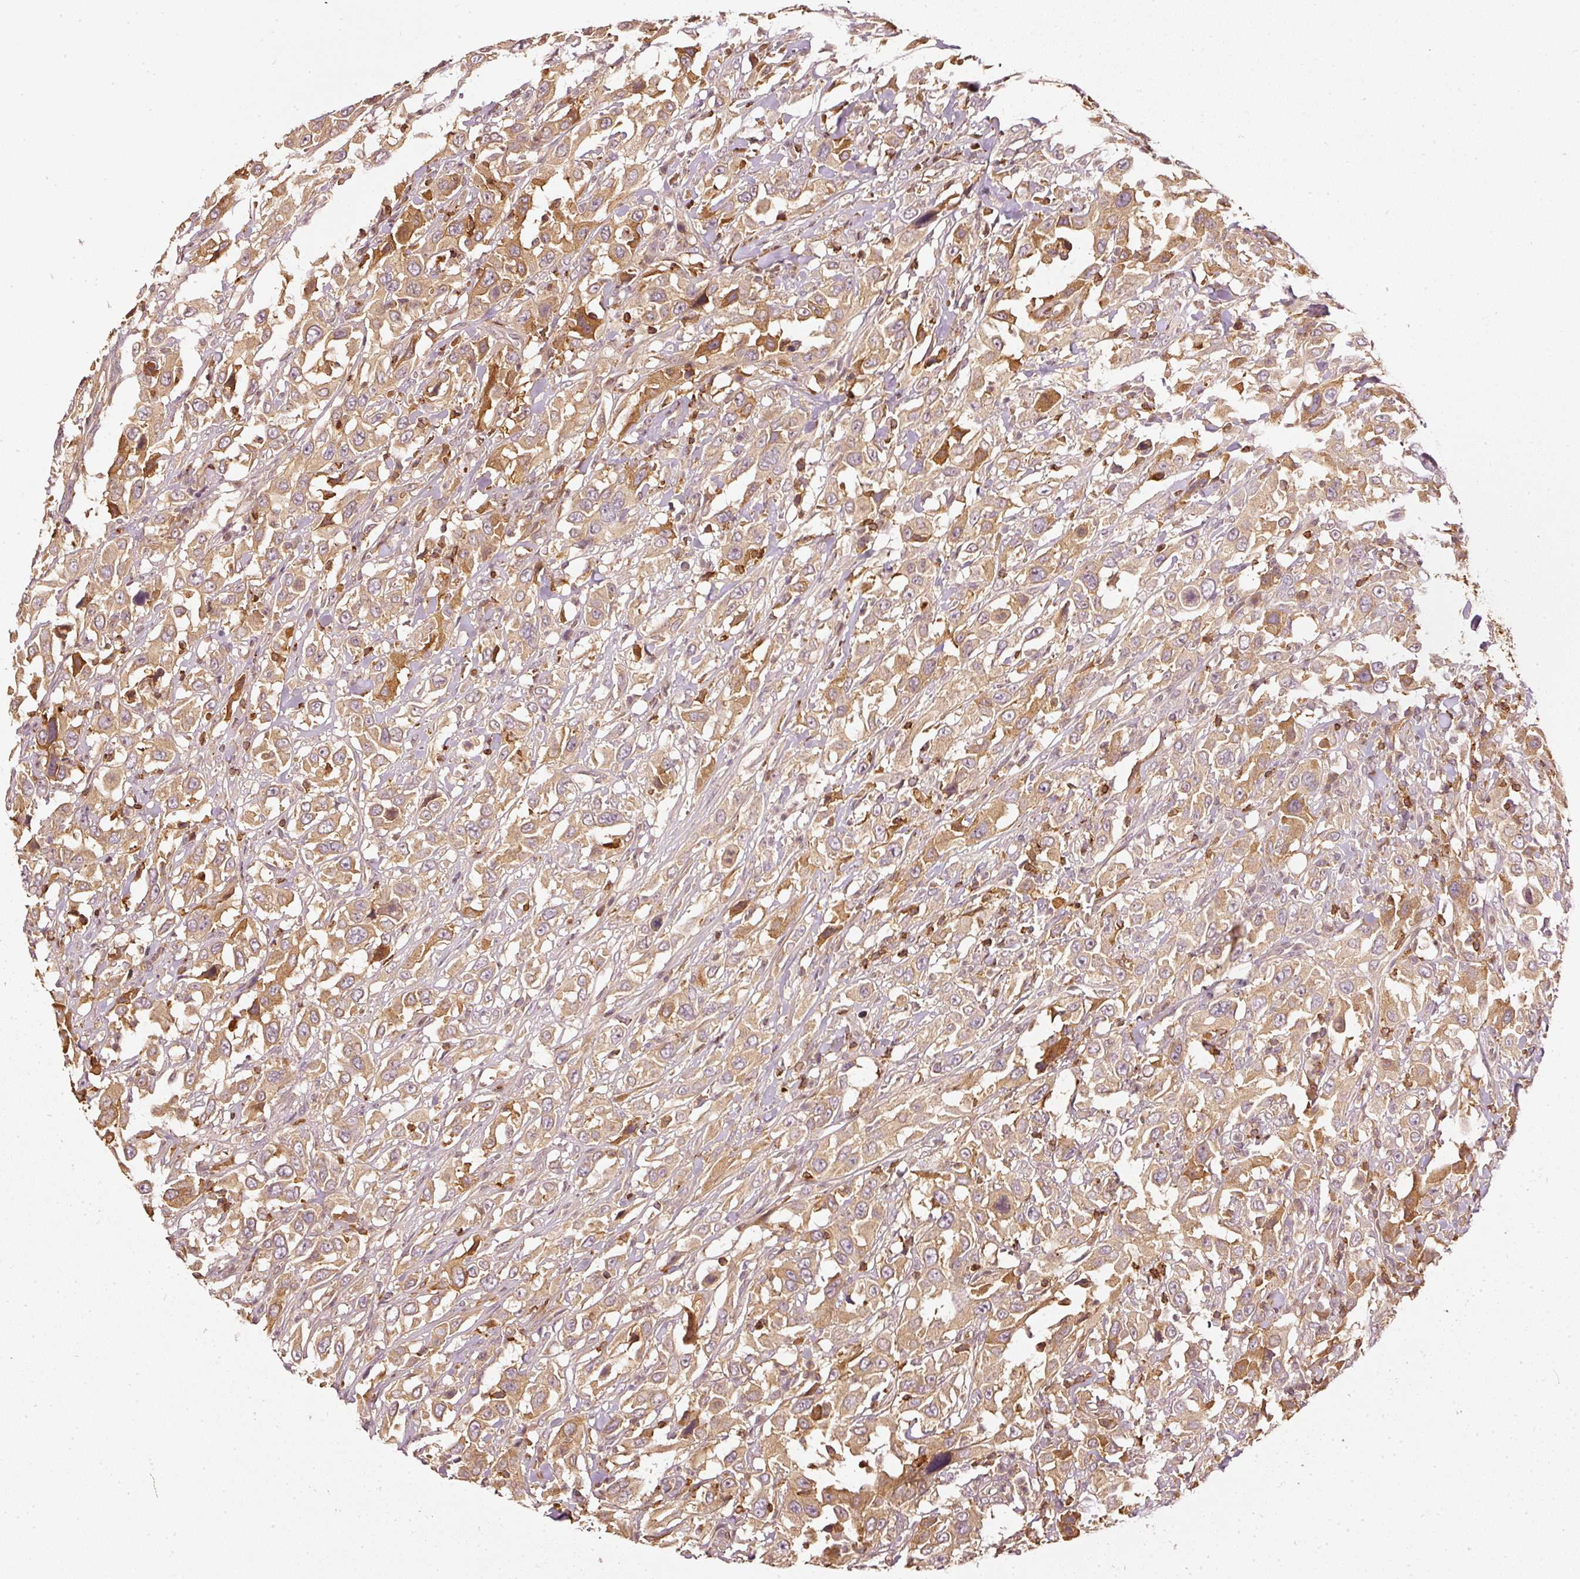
{"staining": {"intensity": "moderate", "quantity": ">75%", "location": "cytoplasmic/membranous"}, "tissue": "urothelial cancer", "cell_type": "Tumor cells", "image_type": "cancer", "snomed": [{"axis": "morphology", "description": "Urothelial carcinoma, High grade"}, {"axis": "topography", "description": "Urinary bladder"}], "caption": "DAB immunohistochemical staining of urothelial carcinoma (high-grade) shows moderate cytoplasmic/membranous protein staining in about >75% of tumor cells.", "gene": "EVL", "patient": {"sex": "male", "age": 61}}